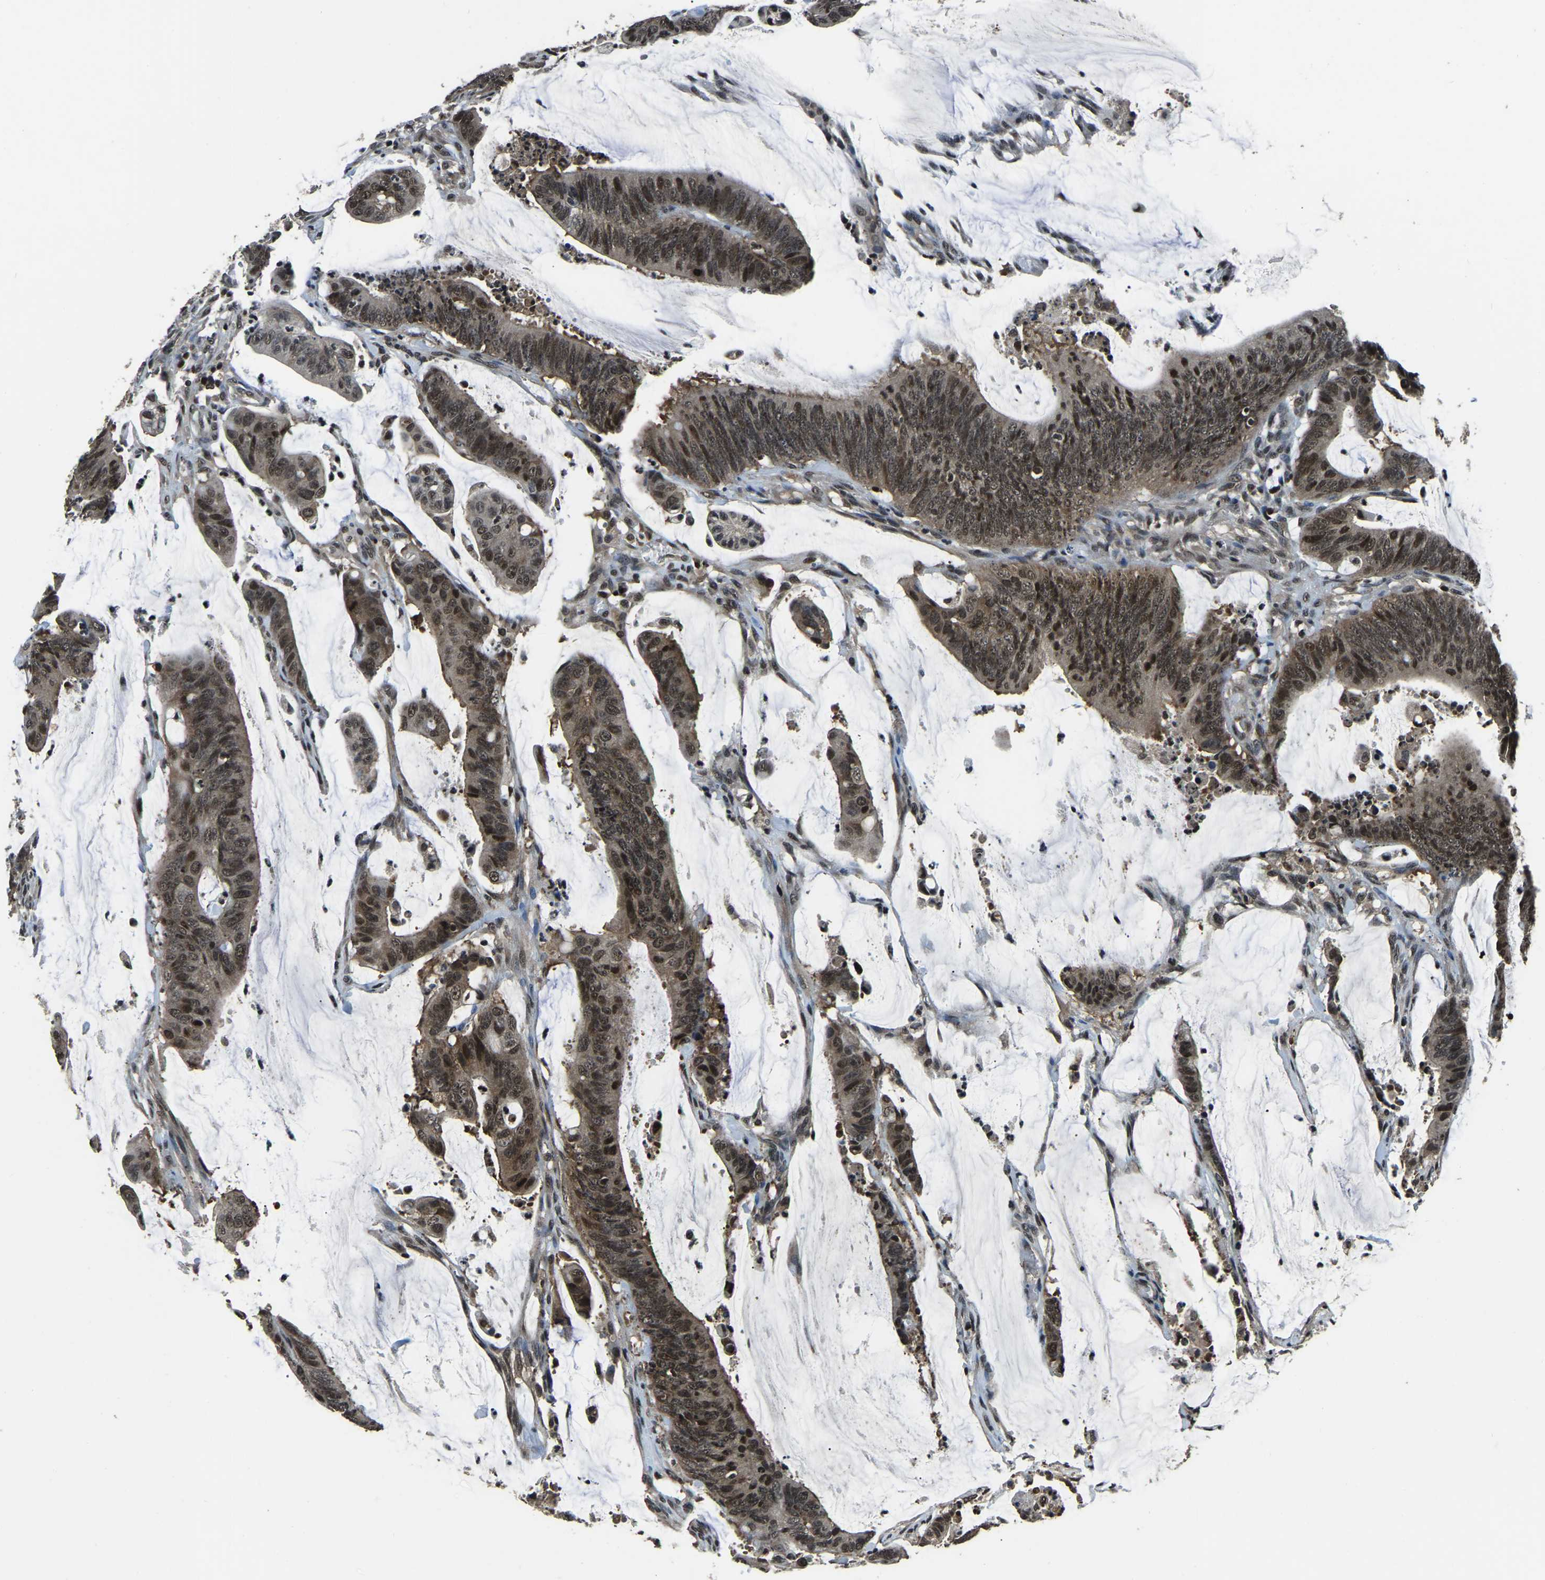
{"staining": {"intensity": "moderate", "quantity": ">75%", "location": "cytoplasmic/membranous,nuclear"}, "tissue": "colorectal cancer", "cell_type": "Tumor cells", "image_type": "cancer", "snomed": [{"axis": "morphology", "description": "Adenocarcinoma, NOS"}, {"axis": "topography", "description": "Rectum"}], "caption": "Adenocarcinoma (colorectal) stained with a brown dye reveals moderate cytoplasmic/membranous and nuclear positive expression in about >75% of tumor cells.", "gene": "ANKIB1", "patient": {"sex": "female", "age": 66}}